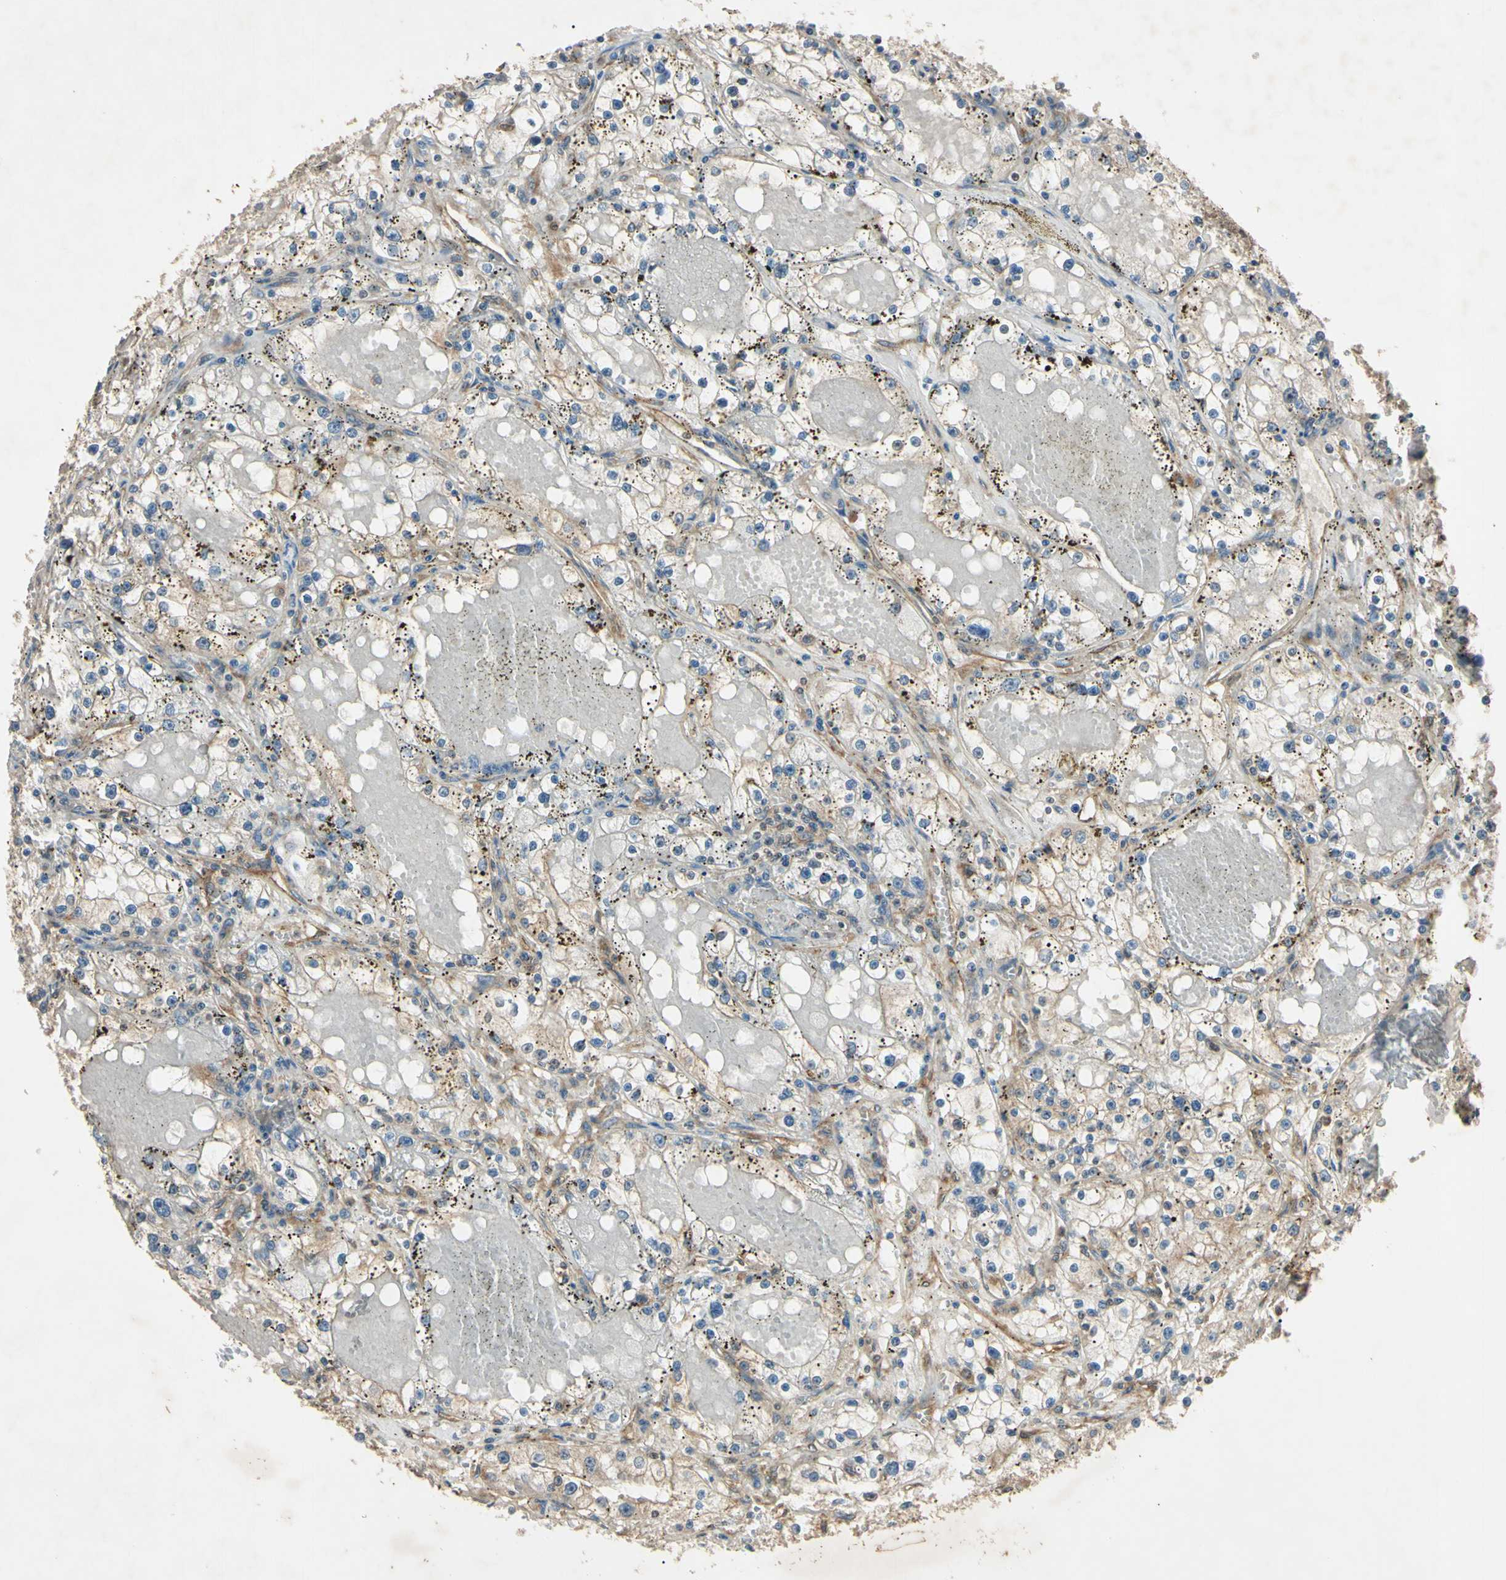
{"staining": {"intensity": "weak", "quantity": "<25%", "location": "cytoplasmic/membranous"}, "tissue": "renal cancer", "cell_type": "Tumor cells", "image_type": "cancer", "snomed": [{"axis": "morphology", "description": "Adenocarcinoma, NOS"}, {"axis": "topography", "description": "Kidney"}], "caption": "DAB (3,3'-diaminobenzidine) immunohistochemical staining of human renal cancer reveals no significant positivity in tumor cells.", "gene": "EPN1", "patient": {"sex": "male", "age": 56}}